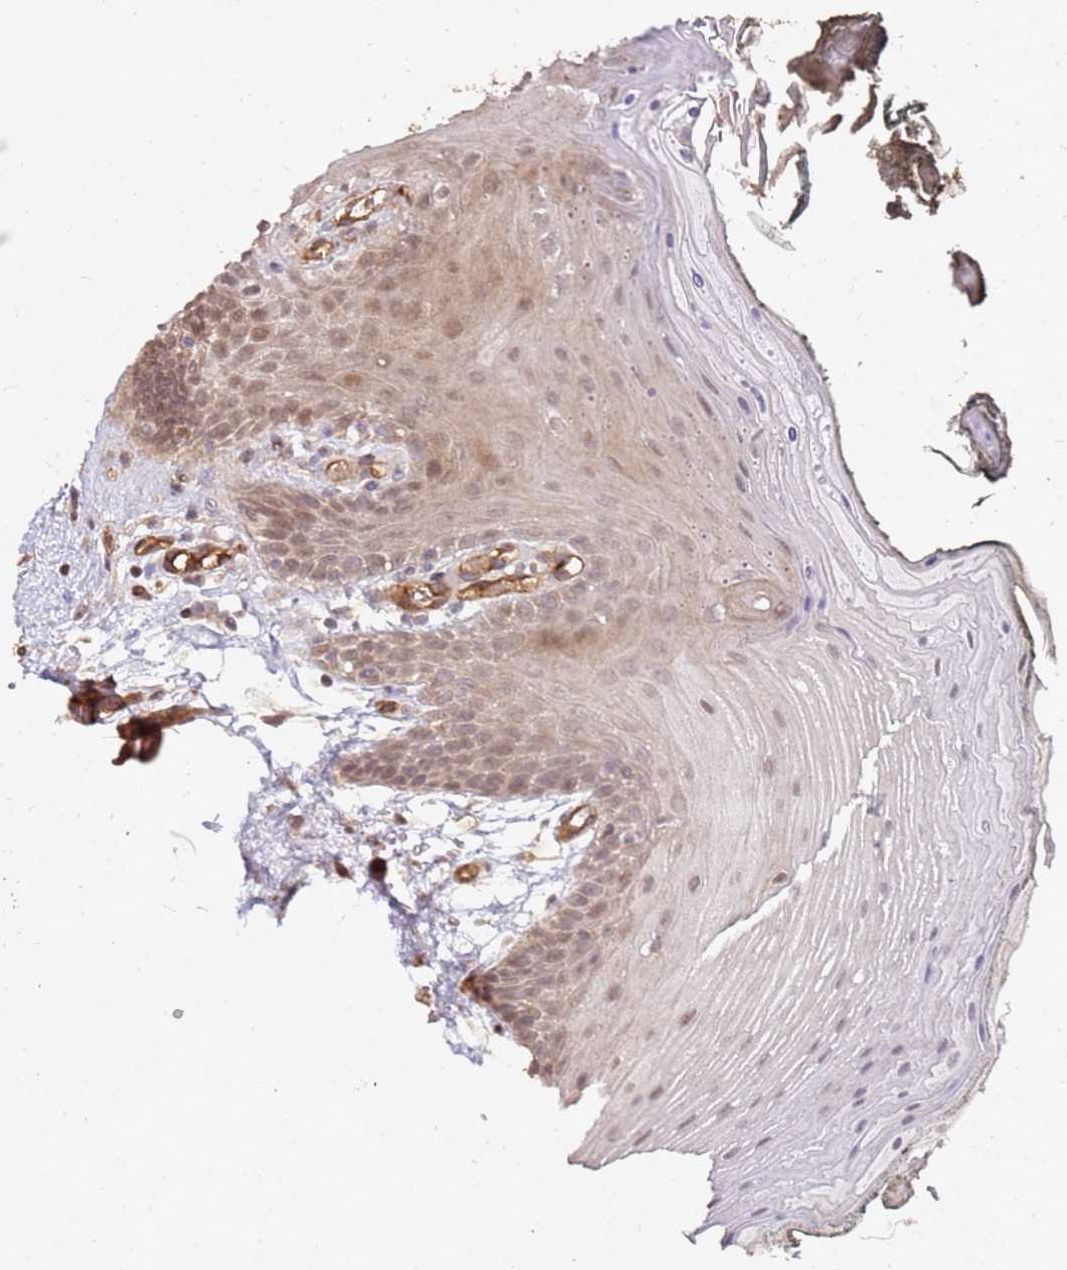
{"staining": {"intensity": "moderate", "quantity": "25%-75%", "location": "cytoplasmic/membranous,nuclear"}, "tissue": "oral mucosa", "cell_type": "Squamous epithelial cells", "image_type": "normal", "snomed": [{"axis": "morphology", "description": "Normal tissue, NOS"}, {"axis": "morphology", "description": "Squamous cell carcinoma, NOS"}, {"axis": "topography", "description": "Oral tissue"}, {"axis": "topography", "description": "Head-Neck"}], "caption": "Immunohistochemical staining of benign oral mucosa exhibits medium levels of moderate cytoplasmic/membranous,nuclear expression in approximately 25%-75% of squamous epithelial cells. (Brightfield microscopy of DAB IHC at high magnification).", "gene": "ST18", "patient": {"sex": "female", "age": 81}}